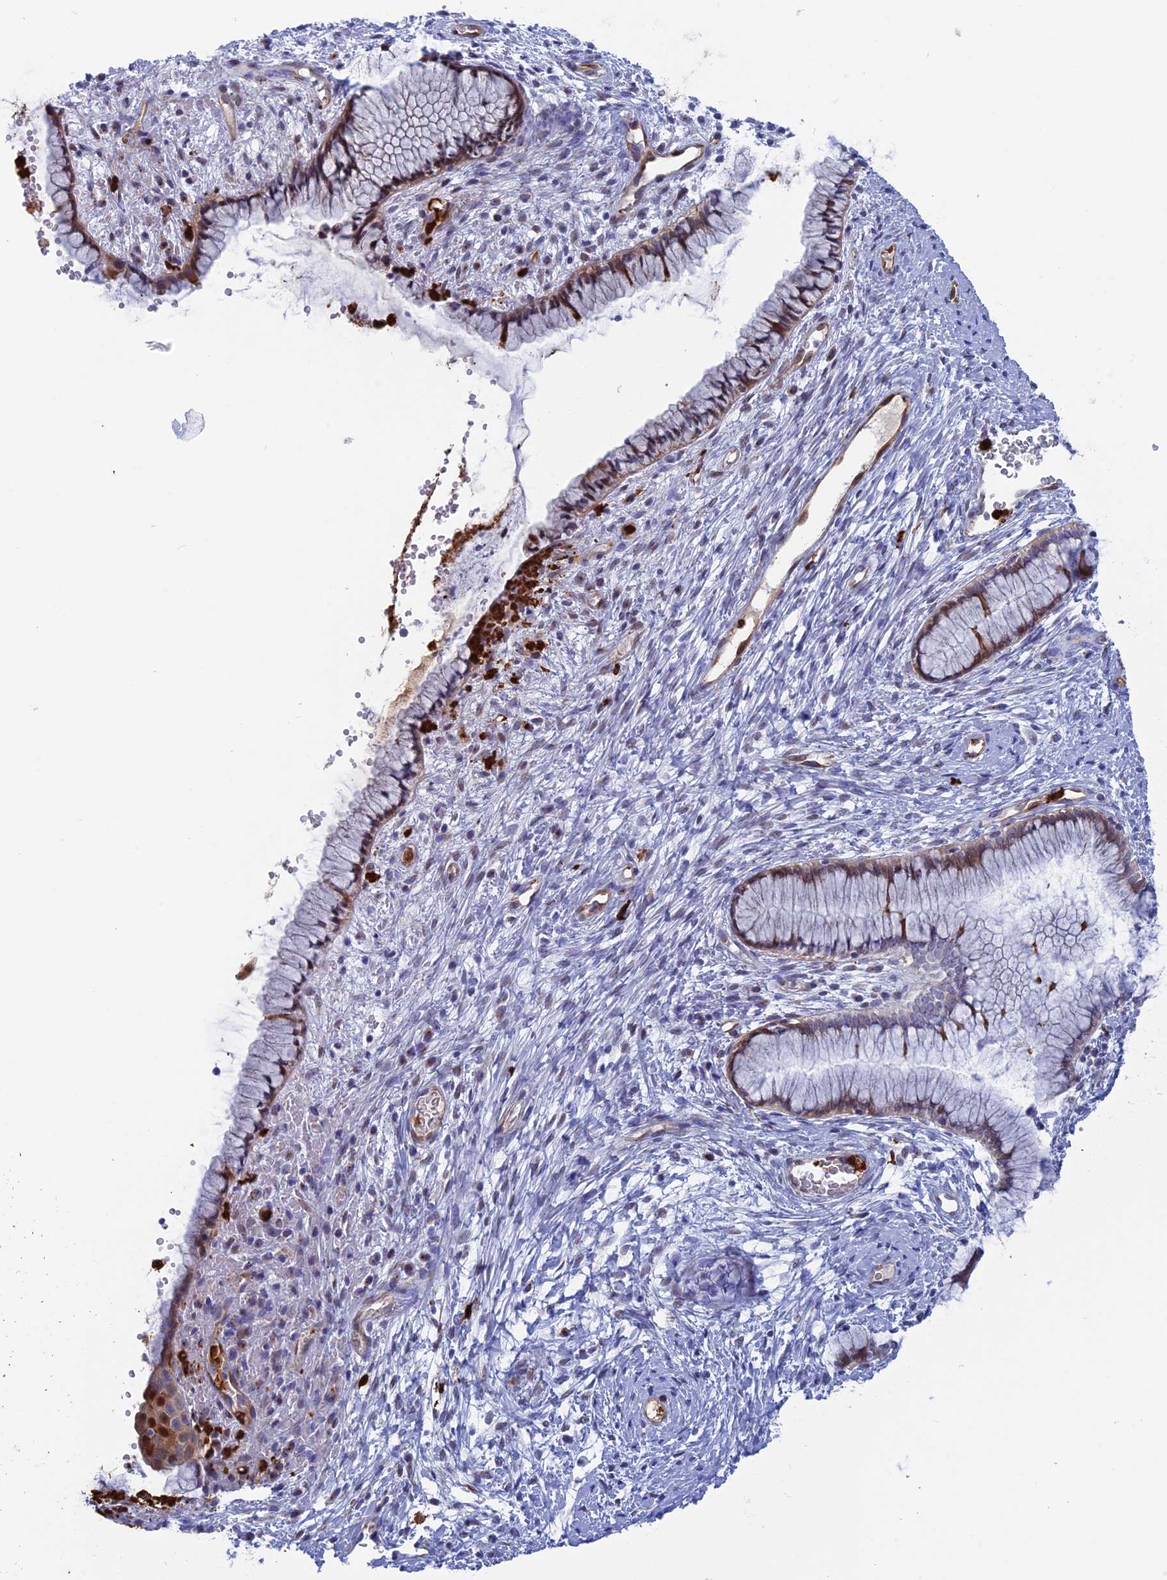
{"staining": {"intensity": "weak", "quantity": "25%-75%", "location": "cytoplasmic/membranous,nuclear"}, "tissue": "cervix", "cell_type": "Glandular cells", "image_type": "normal", "snomed": [{"axis": "morphology", "description": "Normal tissue, NOS"}, {"axis": "topography", "description": "Cervix"}], "caption": "Protein analysis of normal cervix demonstrates weak cytoplasmic/membranous,nuclear expression in approximately 25%-75% of glandular cells. Nuclei are stained in blue.", "gene": "SLC26A1", "patient": {"sex": "female", "age": 42}}